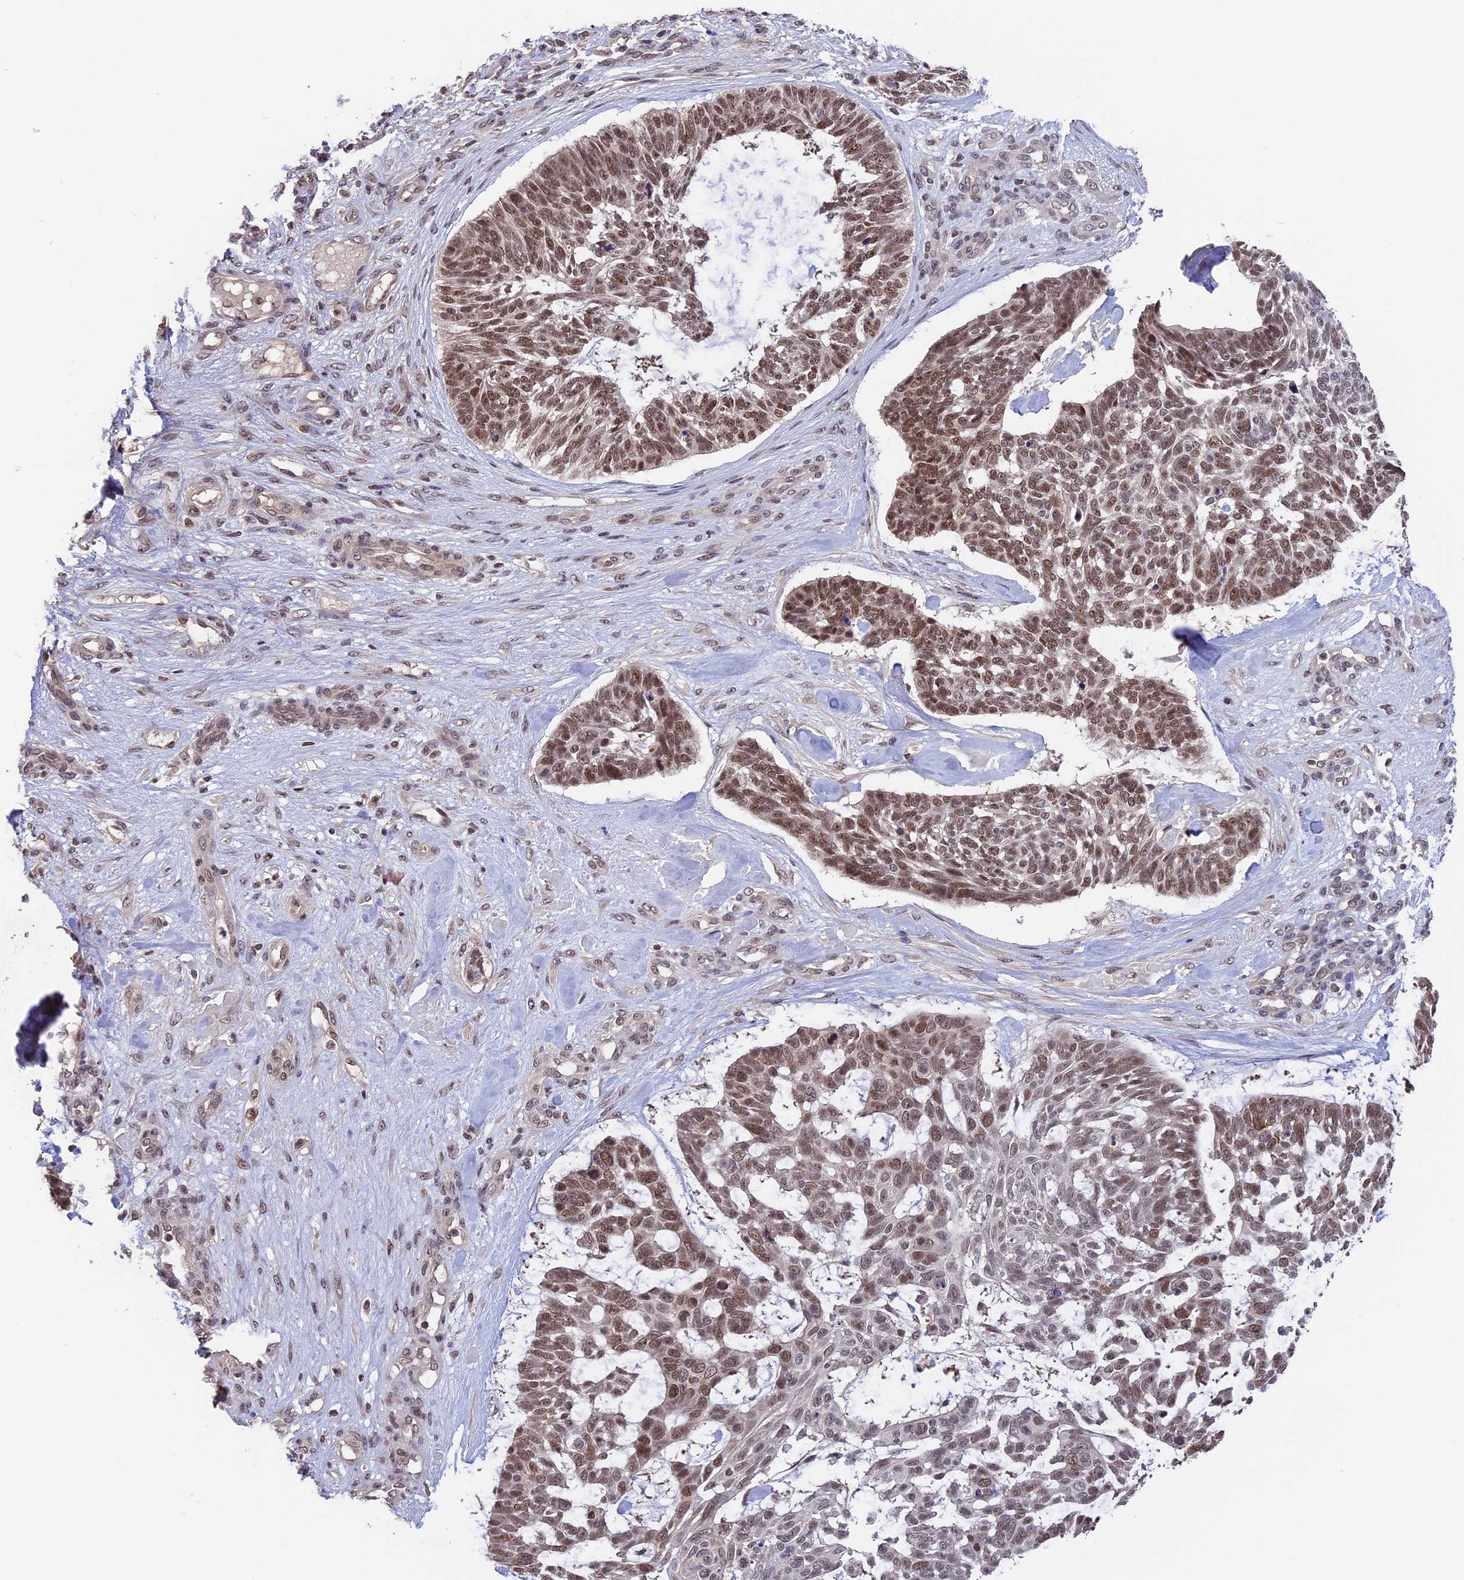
{"staining": {"intensity": "moderate", "quantity": ">75%", "location": "nuclear"}, "tissue": "skin cancer", "cell_type": "Tumor cells", "image_type": "cancer", "snomed": [{"axis": "morphology", "description": "Basal cell carcinoma"}, {"axis": "topography", "description": "Skin"}], "caption": "Skin basal cell carcinoma stained with a brown dye reveals moderate nuclear positive expression in approximately >75% of tumor cells.", "gene": "RFC5", "patient": {"sex": "male", "age": 88}}